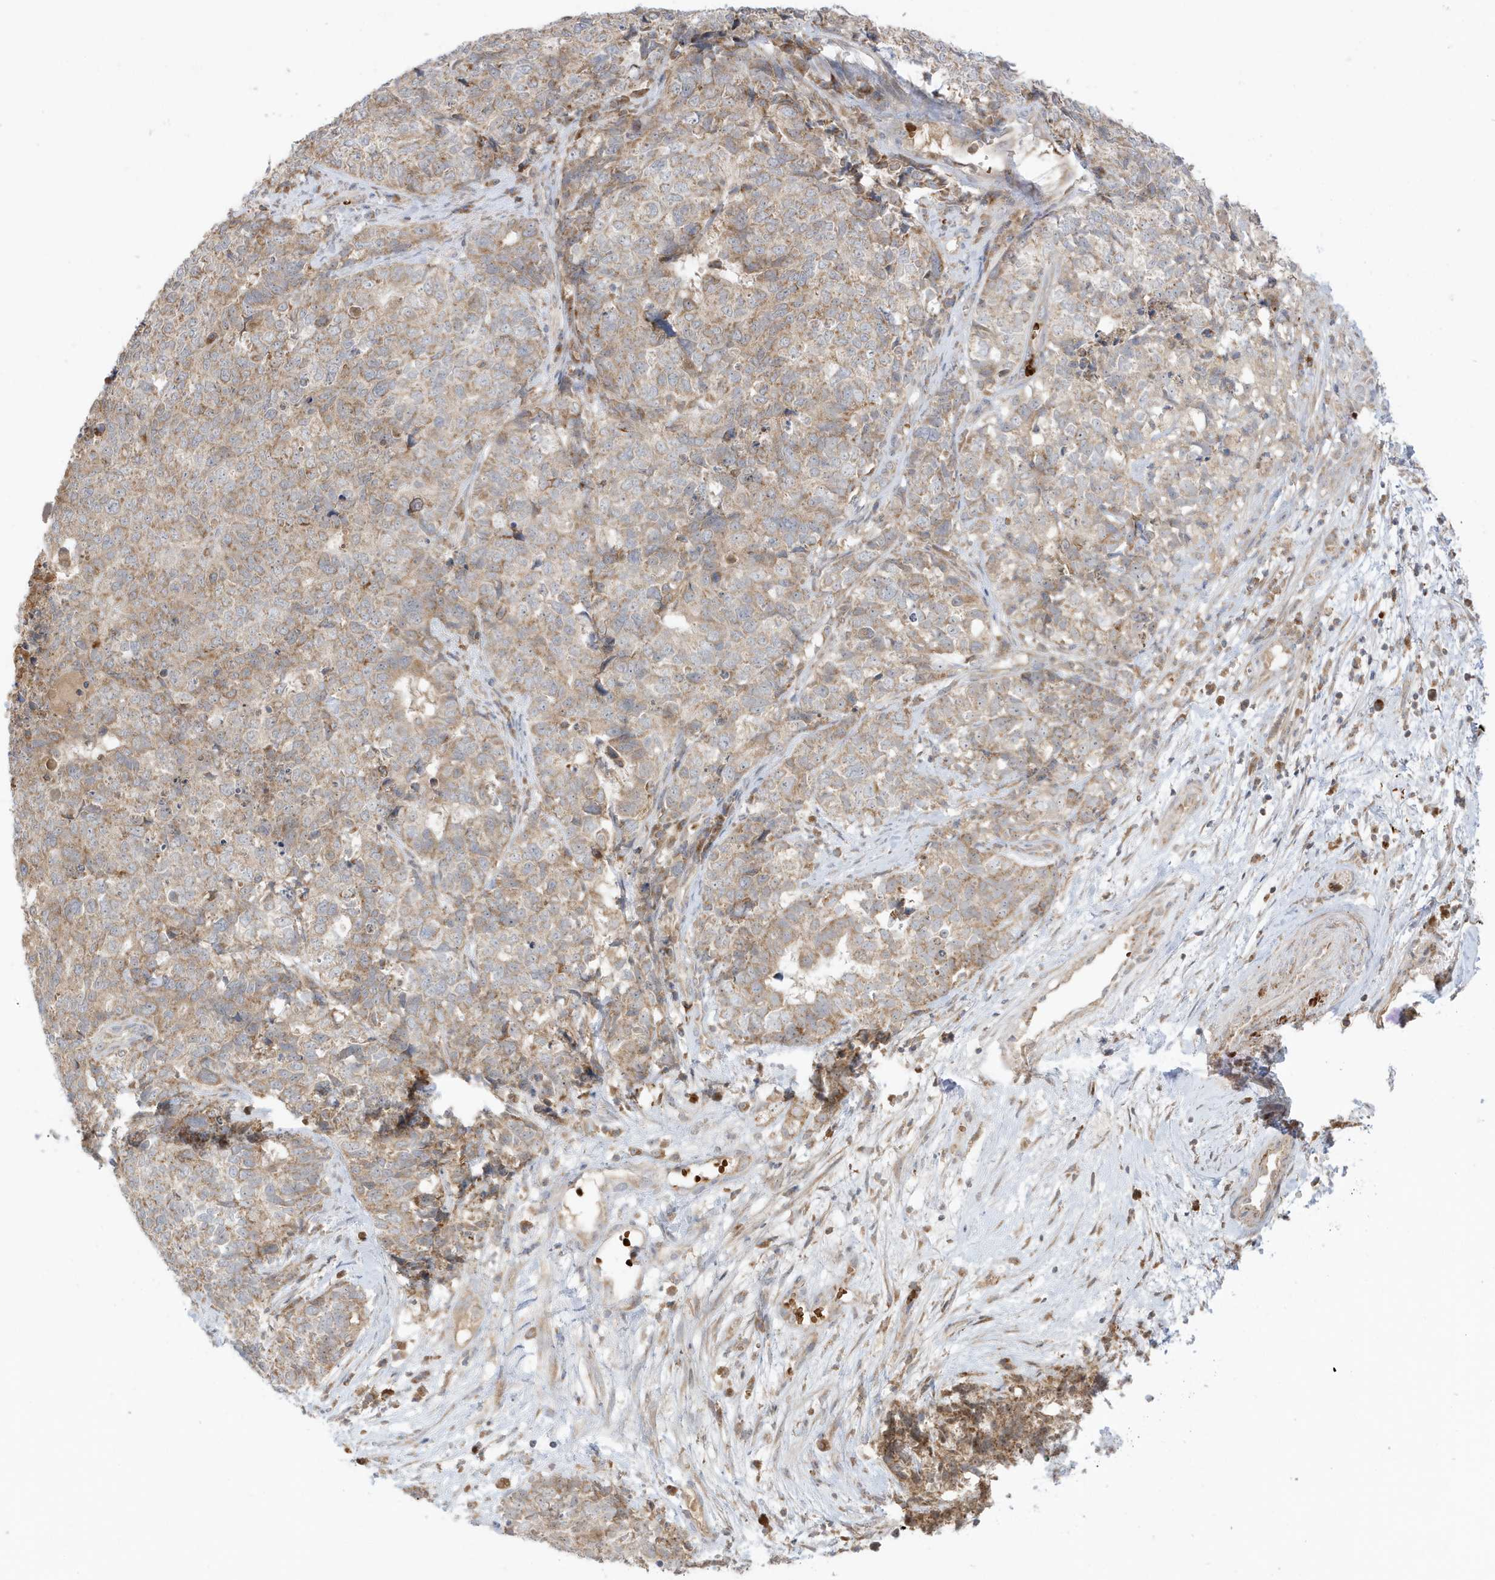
{"staining": {"intensity": "moderate", "quantity": ">75%", "location": "cytoplasmic/membranous"}, "tissue": "cervical cancer", "cell_type": "Tumor cells", "image_type": "cancer", "snomed": [{"axis": "morphology", "description": "Squamous cell carcinoma, NOS"}, {"axis": "topography", "description": "Cervix"}], "caption": "IHC histopathology image of neoplastic tissue: cervical cancer stained using immunohistochemistry (IHC) shows medium levels of moderate protein expression localized specifically in the cytoplasmic/membranous of tumor cells, appearing as a cytoplasmic/membranous brown color.", "gene": "NPPC", "patient": {"sex": "female", "age": 63}}